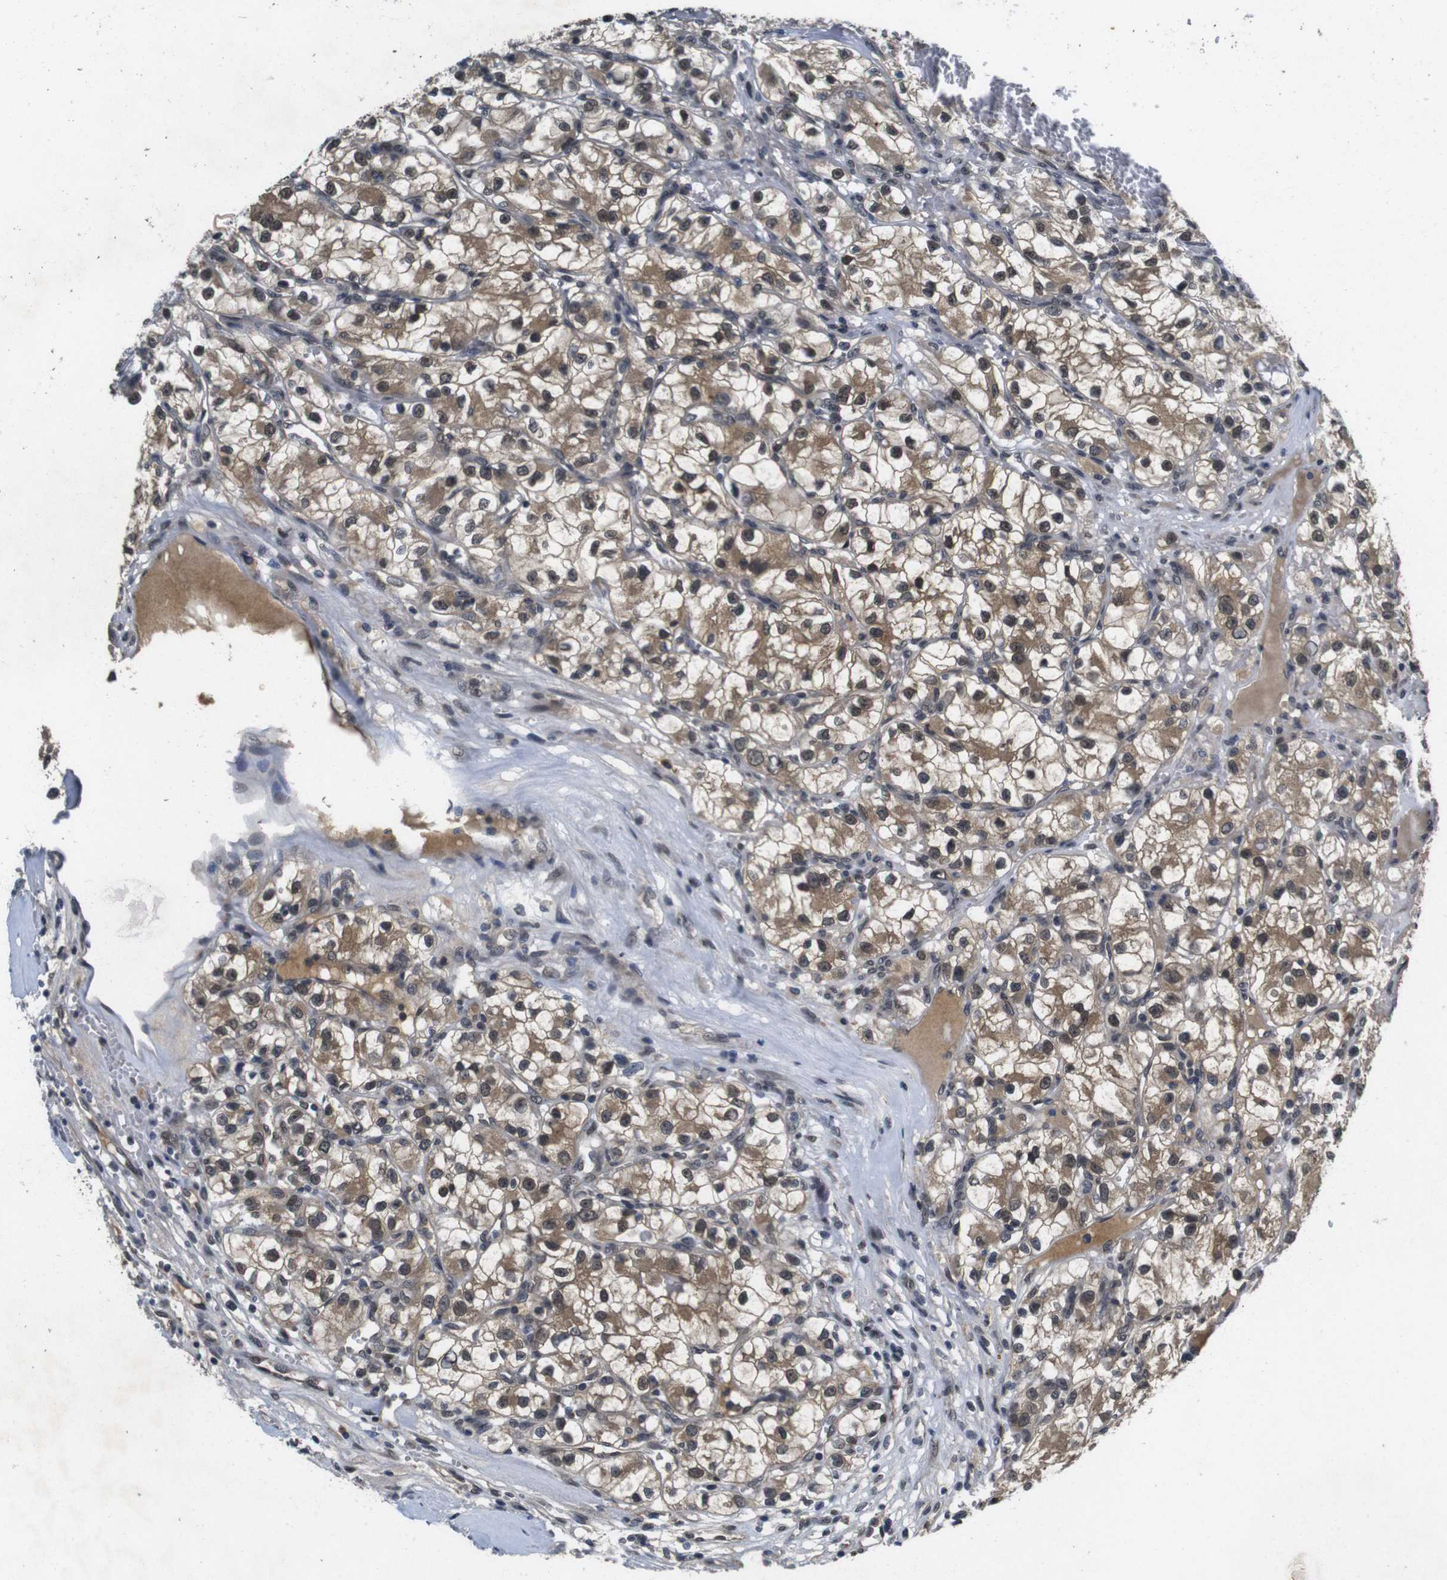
{"staining": {"intensity": "moderate", "quantity": ">75%", "location": "cytoplasmic/membranous,nuclear"}, "tissue": "renal cancer", "cell_type": "Tumor cells", "image_type": "cancer", "snomed": [{"axis": "morphology", "description": "Adenocarcinoma, NOS"}, {"axis": "topography", "description": "Kidney"}], "caption": "Immunohistochemical staining of adenocarcinoma (renal) reveals moderate cytoplasmic/membranous and nuclear protein staining in about >75% of tumor cells.", "gene": "ZBTB46", "patient": {"sex": "female", "age": 57}}